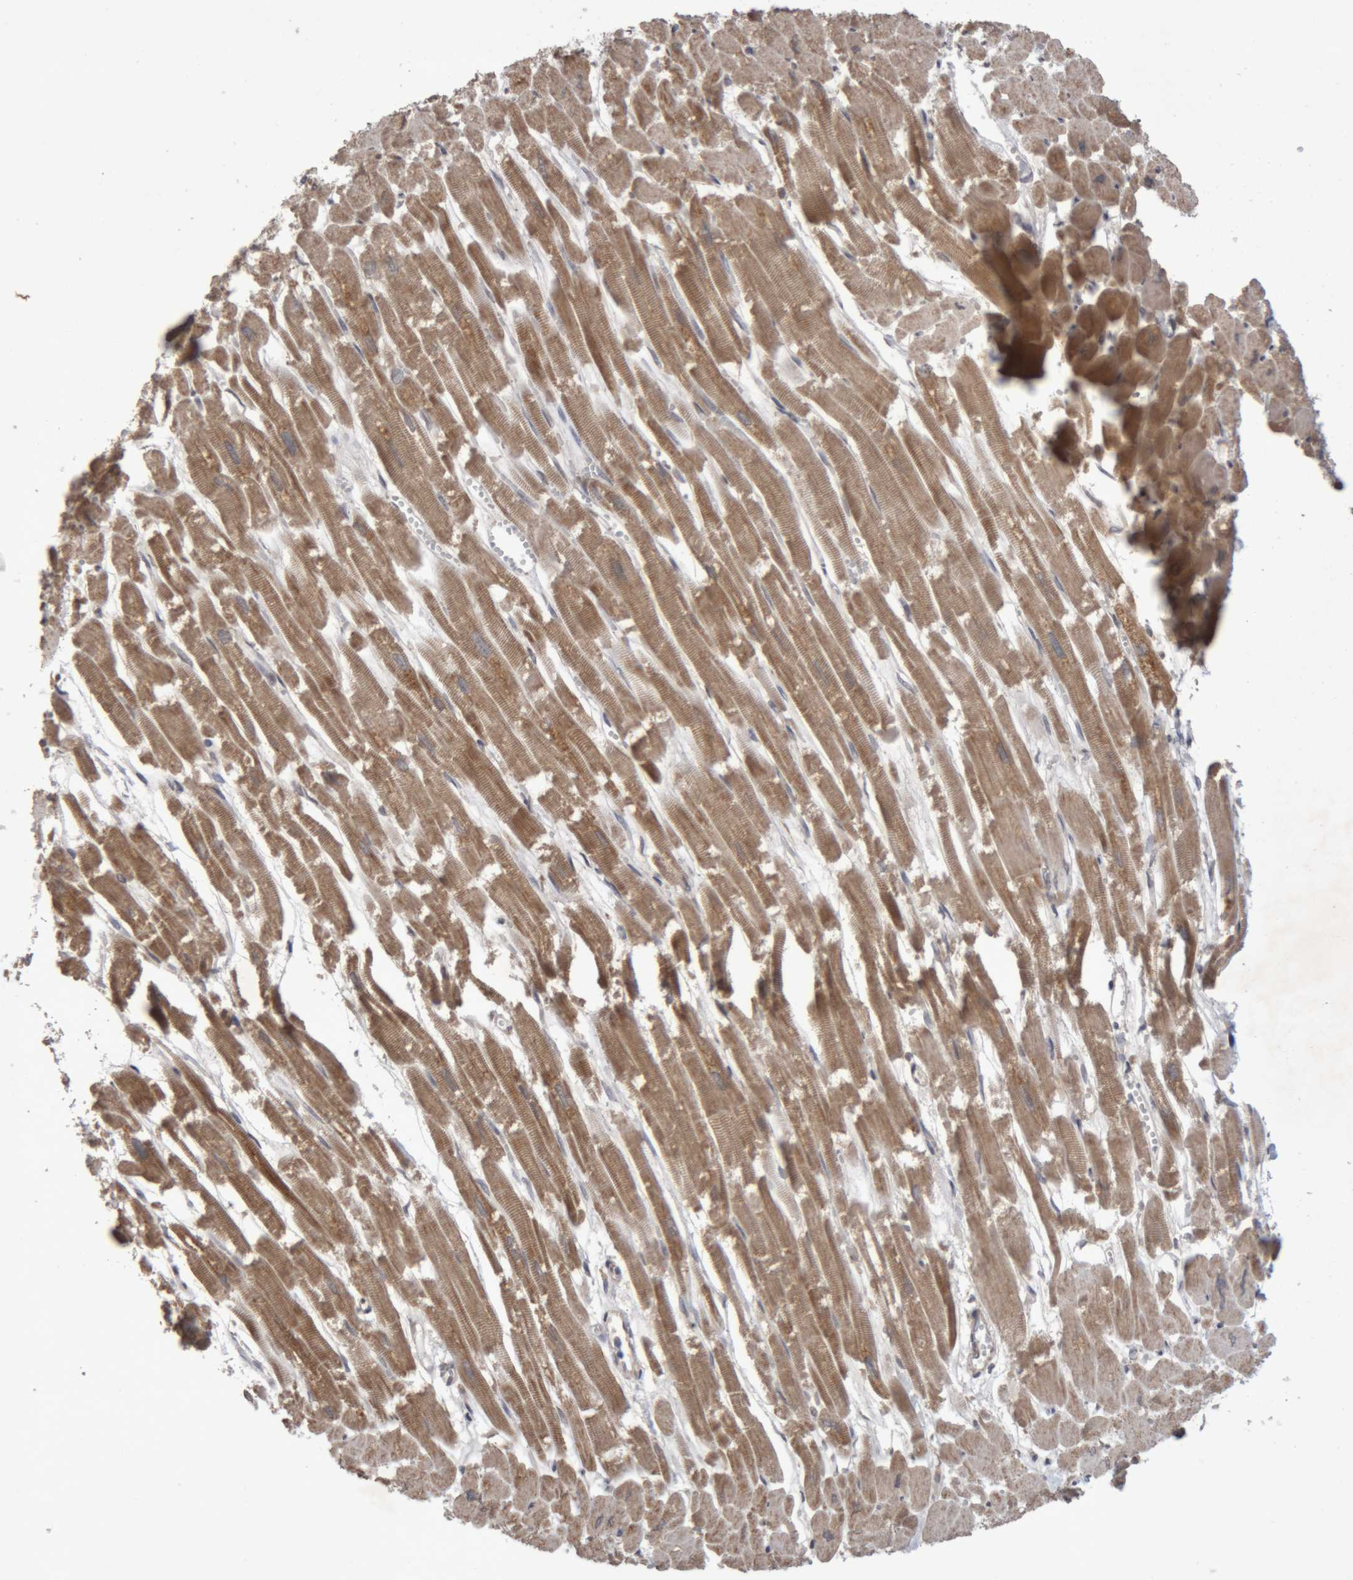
{"staining": {"intensity": "moderate", "quantity": ">75%", "location": "cytoplasmic/membranous"}, "tissue": "heart muscle", "cell_type": "Cardiomyocytes", "image_type": "normal", "snomed": [{"axis": "morphology", "description": "Normal tissue, NOS"}, {"axis": "topography", "description": "Heart"}], "caption": "Brown immunohistochemical staining in normal human heart muscle demonstrates moderate cytoplasmic/membranous staining in approximately >75% of cardiomyocytes. The staining was performed using DAB (3,3'-diaminobenzidine), with brown indicating positive protein expression. Nuclei are stained blue with hematoxylin.", "gene": "NFATC2", "patient": {"sex": "male", "age": 54}}